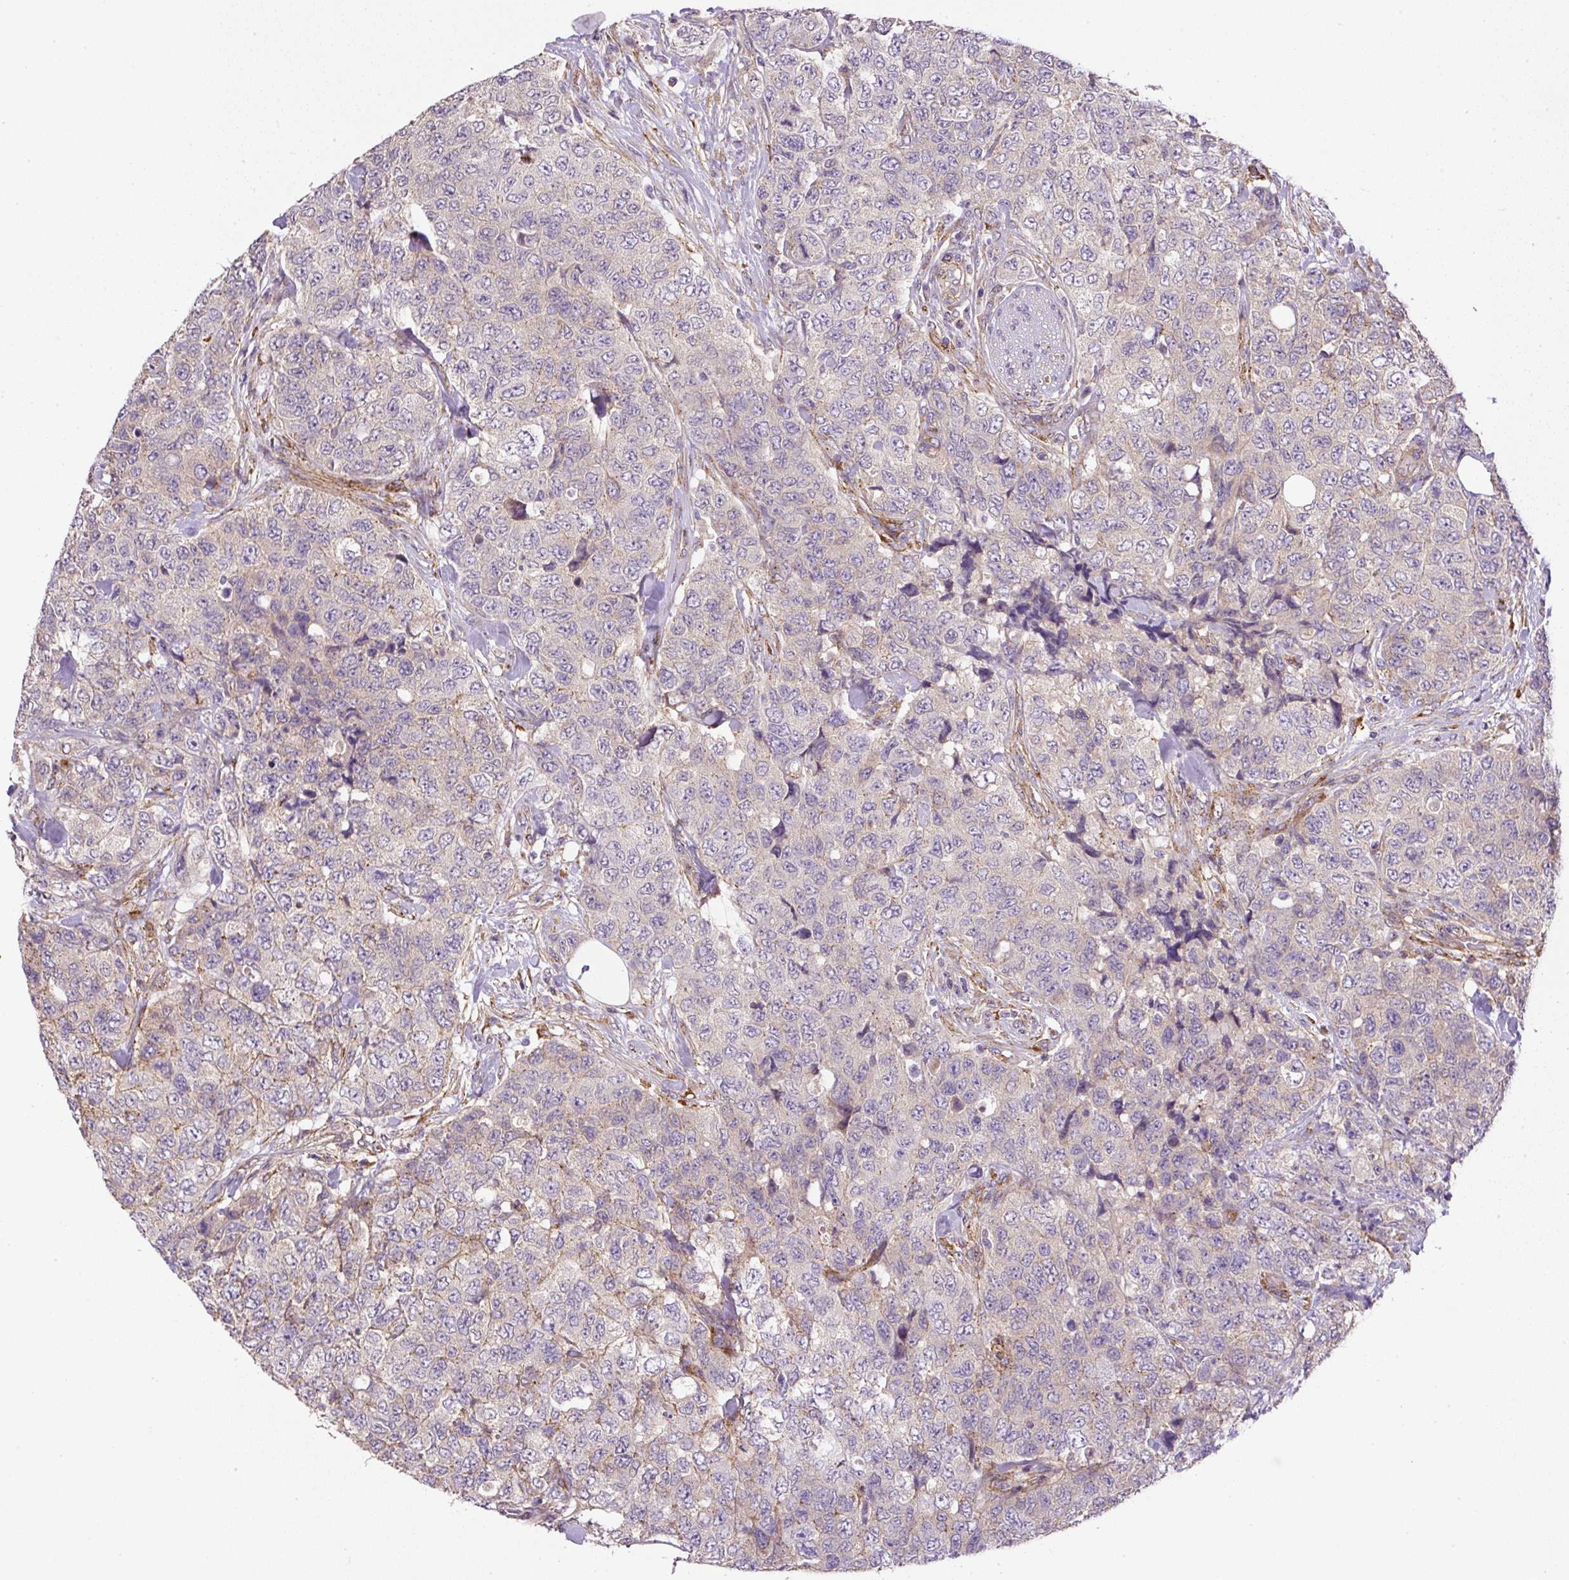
{"staining": {"intensity": "negative", "quantity": "none", "location": "none"}, "tissue": "urothelial cancer", "cell_type": "Tumor cells", "image_type": "cancer", "snomed": [{"axis": "morphology", "description": "Urothelial carcinoma, High grade"}, {"axis": "topography", "description": "Urinary bladder"}], "caption": "Tumor cells show no significant positivity in urothelial carcinoma (high-grade).", "gene": "RNF170", "patient": {"sex": "female", "age": 78}}